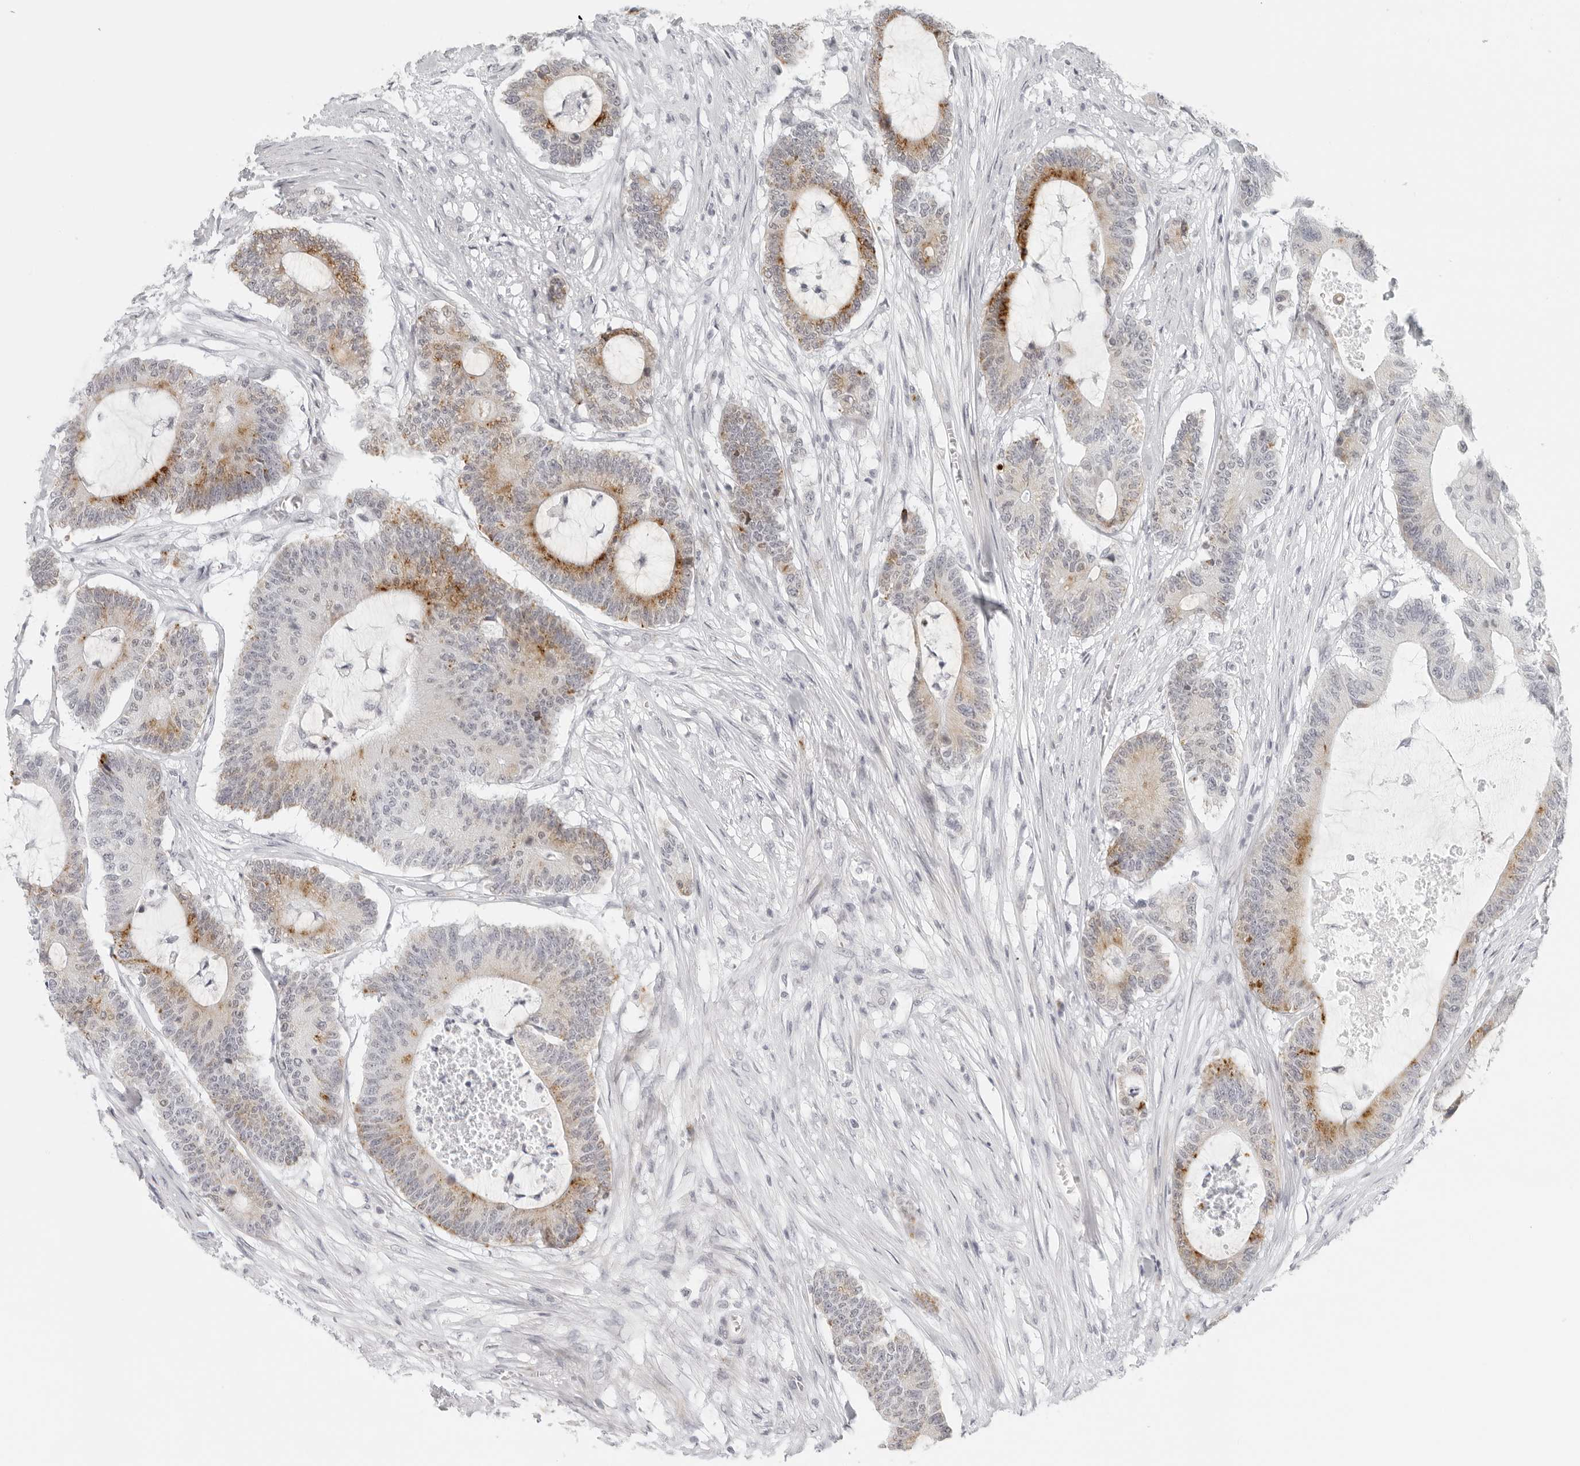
{"staining": {"intensity": "moderate", "quantity": "25%-75%", "location": "cytoplasmic/membranous"}, "tissue": "colorectal cancer", "cell_type": "Tumor cells", "image_type": "cancer", "snomed": [{"axis": "morphology", "description": "Adenocarcinoma, NOS"}, {"axis": "topography", "description": "Colon"}], "caption": "Adenocarcinoma (colorectal) was stained to show a protein in brown. There is medium levels of moderate cytoplasmic/membranous positivity in about 25%-75% of tumor cells. Nuclei are stained in blue.", "gene": "RPS6KC1", "patient": {"sex": "female", "age": 84}}